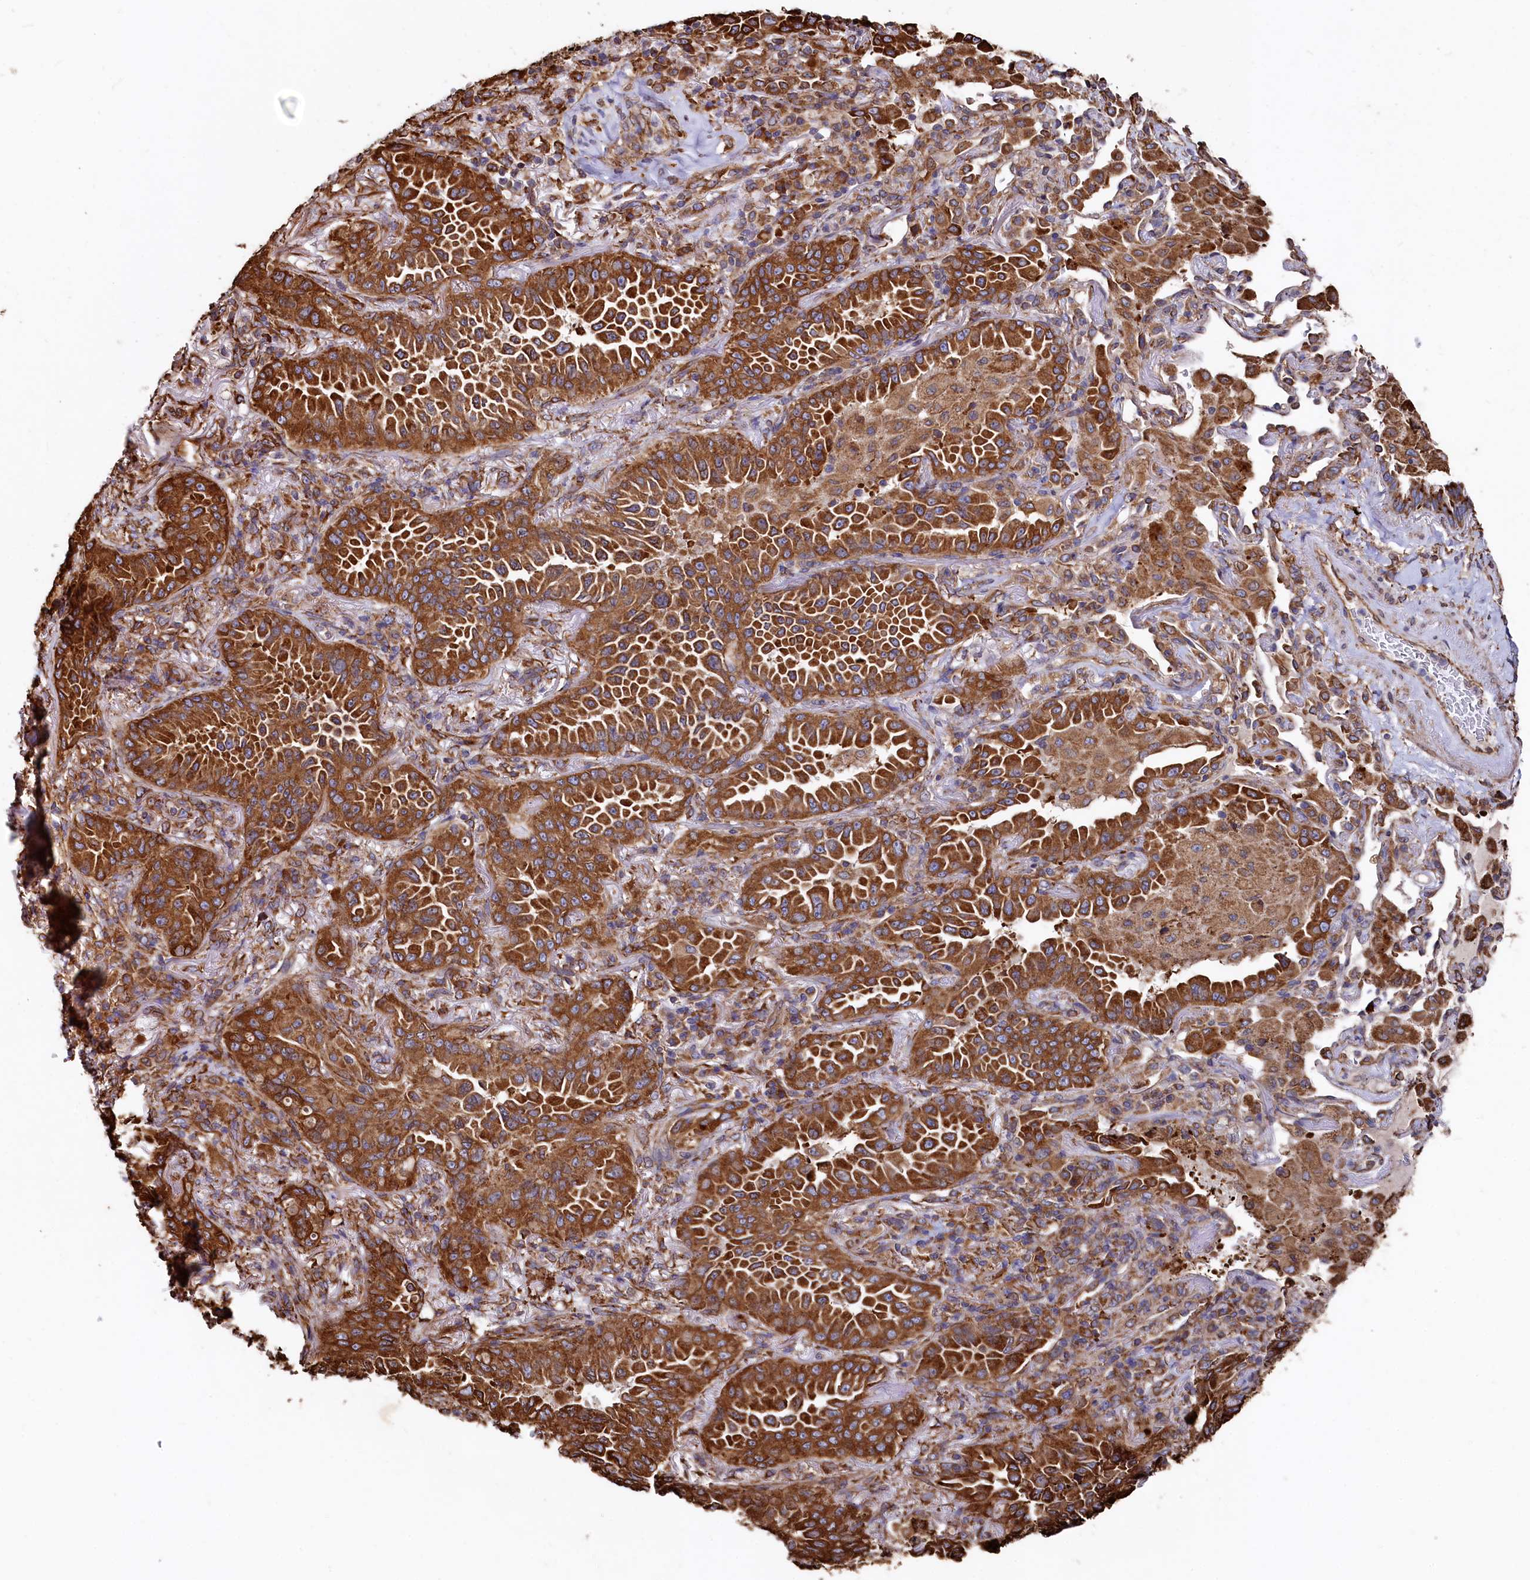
{"staining": {"intensity": "strong", "quantity": ">75%", "location": "cytoplasmic/membranous"}, "tissue": "lung cancer", "cell_type": "Tumor cells", "image_type": "cancer", "snomed": [{"axis": "morphology", "description": "Adenocarcinoma, NOS"}, {"axis": "topography", "description": "Lung"}], "caption": "This histopathology image reveals immunohistochemistry (IHC) staining of human adenocarcinoma (lung), with high strong cytoplasmic/membranous expression in about >75% of tumor cells.", "gene": "NEURL1B", "patient": {"sex": "female", "age": 69}}